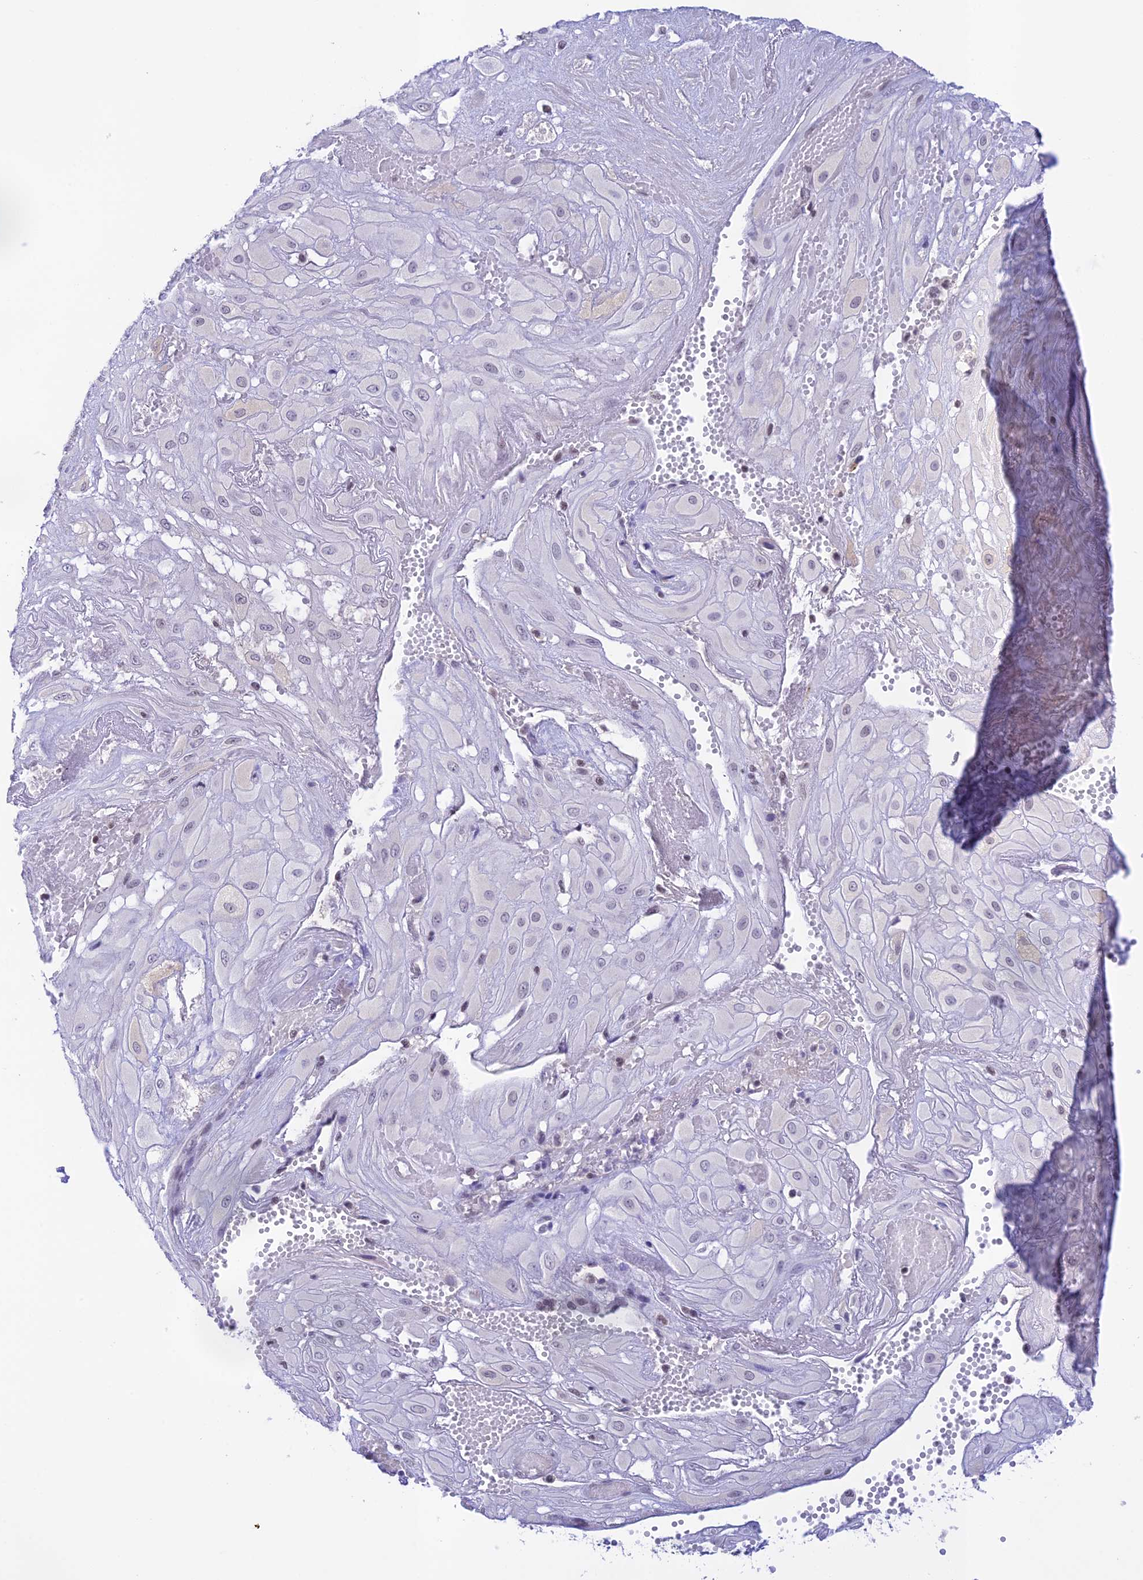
{"staining": {"intensity": "negative", "quantity": "none", "location": "none"}, "tissue": "cervical cancer", "cell_type": "Tumor cells", "image_type": "cancer", "snomed": [{"axis": "morphology", "description": "Squamous cell carcinoma, NOS"}, {"axis": "topography", "description": "Cervix"}], "caption": "Cervical squamous cell carcinoma was stained to show a protein in brown. There is no significant positivity in tumor cells.", "gene": "THAP11", "patient": {"sex": "female", "age": 36}}